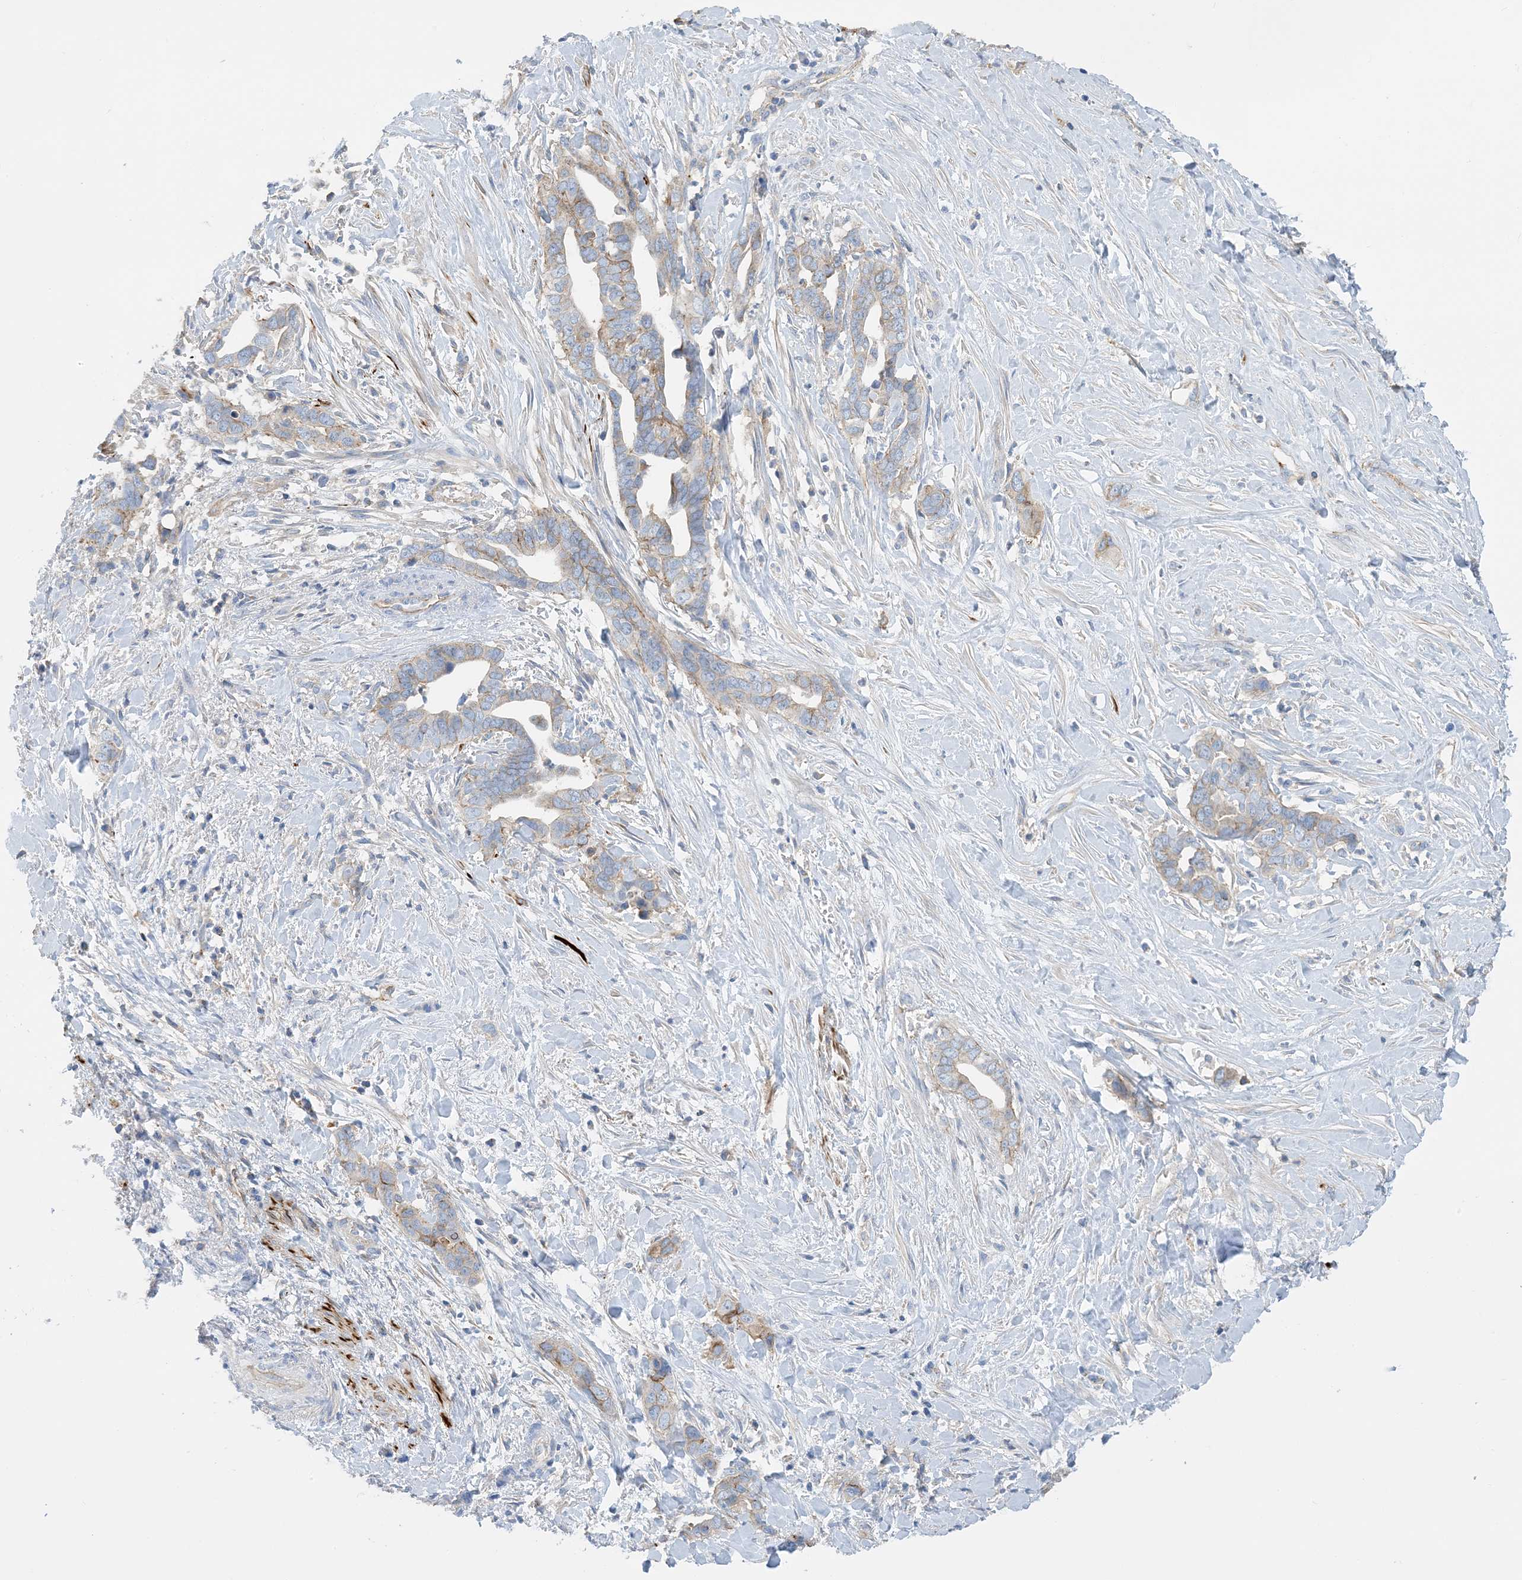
{"staining": {"intensity": "weak", "quantity": "<25%", "location": "cytoplasmic/membranous"}, "tissue": "liver cancer", "cell_type": "Tumor cells", "image_type": "cancer", "snomed": [{"axis": "morphology", "description": "Cholangiocarcinoma"}, {"axis": "topography", "description": "Liver"}], "caption": "Protein analysis of liver cholangiocarcinoma reveals no significant positivity in tumor cells.", "gene": "CALHM5", "patient": {"sex": "female", "age": 79}}